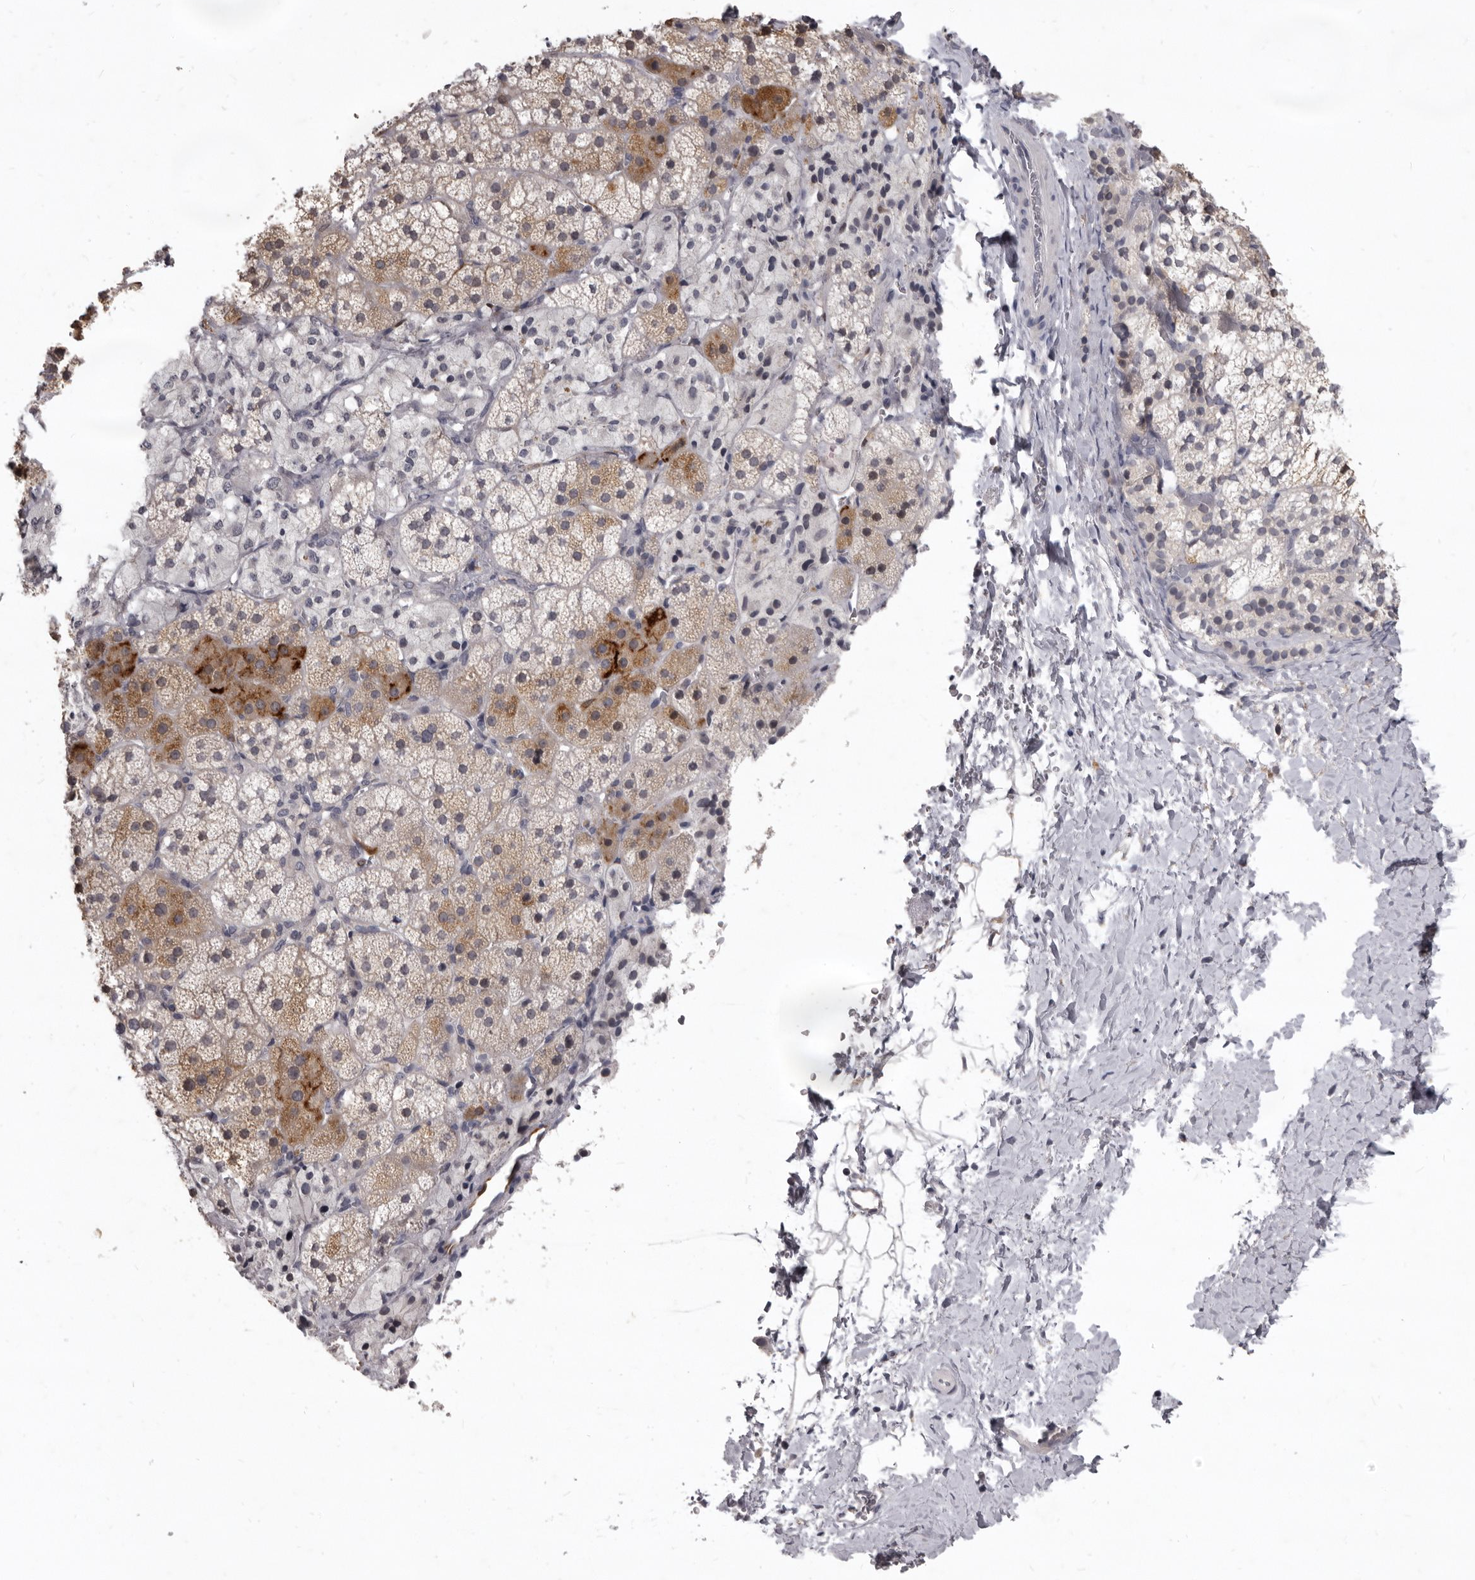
{"staining": {"intensity": "moderate", "quantity": "<25%", "location": "cytoplasmic/membranous"}, "tissue": "adrenal gland", "cell_type": "Glandular cells", "image_type": "normal", "snomed": [{"axis": "morphology", "description": "Normal tissue, NOS"}, {"axis": "topography", "description": "Adrenal gland"}], "caption": "Immunohistochemical staining of benign adrenal gland exhibits low levels of moderate cytoplasmic/membranous staining in approximately <25% of glandular cells.", "gene": "SULT1E1", "patient": {"sex": "female", "age": 44}}